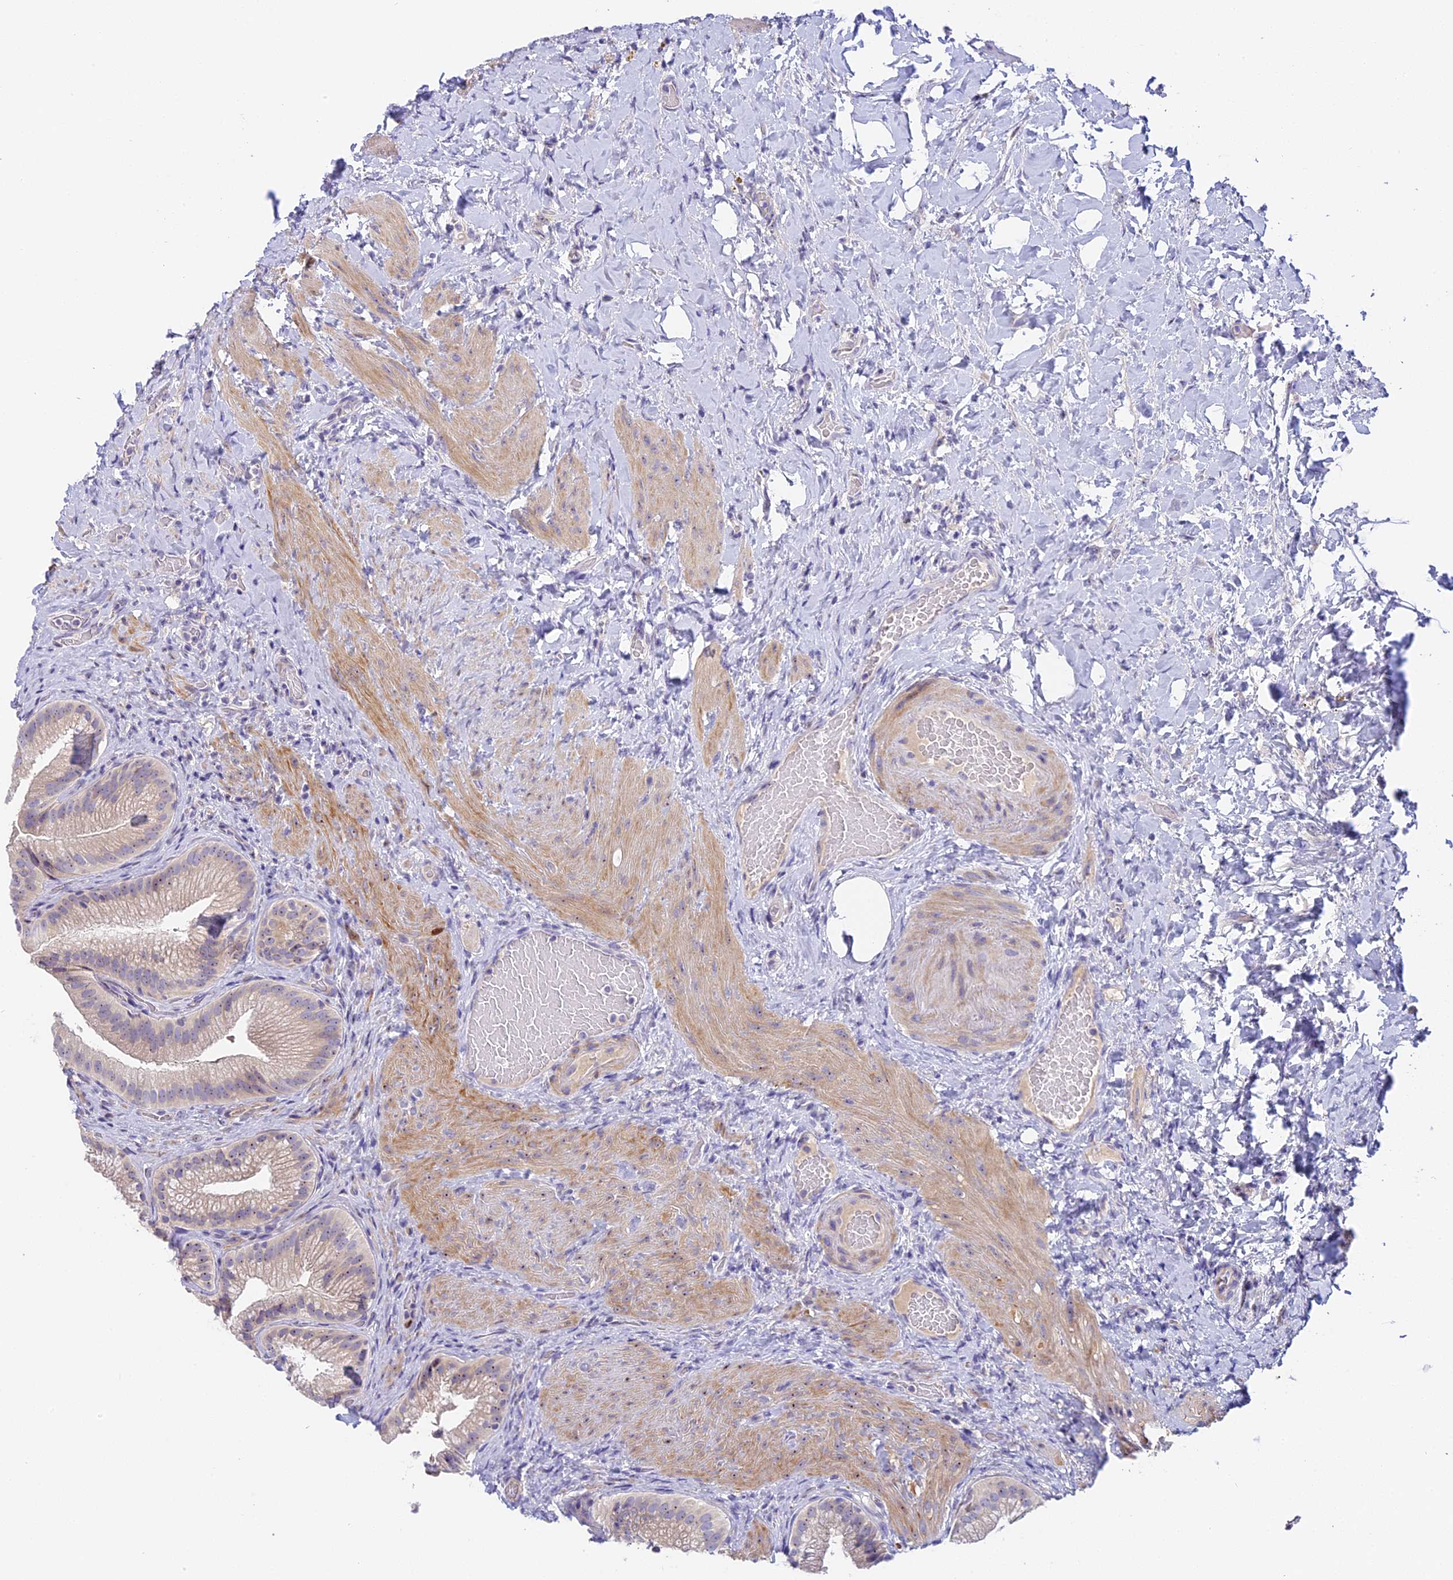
{"staining": {"intensity": "weak", "quantity": "25%-75%", "location": "cytoplasmic/membranous,nuclear"}, "tissue": "gallbladder", "cell_type": "Glandular cells", "image_type": "normal", "snomed": [{"axis": "morphology", "description": "Normal tissue, NOS"}, {"axis": "morphology", "description": "Inflammation, NOS"}, {"axis": "topography", "description": "Gallbladder"}], "caption": "Immunohistochemistry image of benign gallbladder: human gallbladder stained using immunohistochemistry demonstrates low levels of weak protein expression localized specifically in the cytoplasmic/membranous,nuclear of glandular cells, appearing as a cytoplasmic/membranous,nuclear brown color.", "gene": "RAD51", "patient": {"sex": "male", "age": 51}}